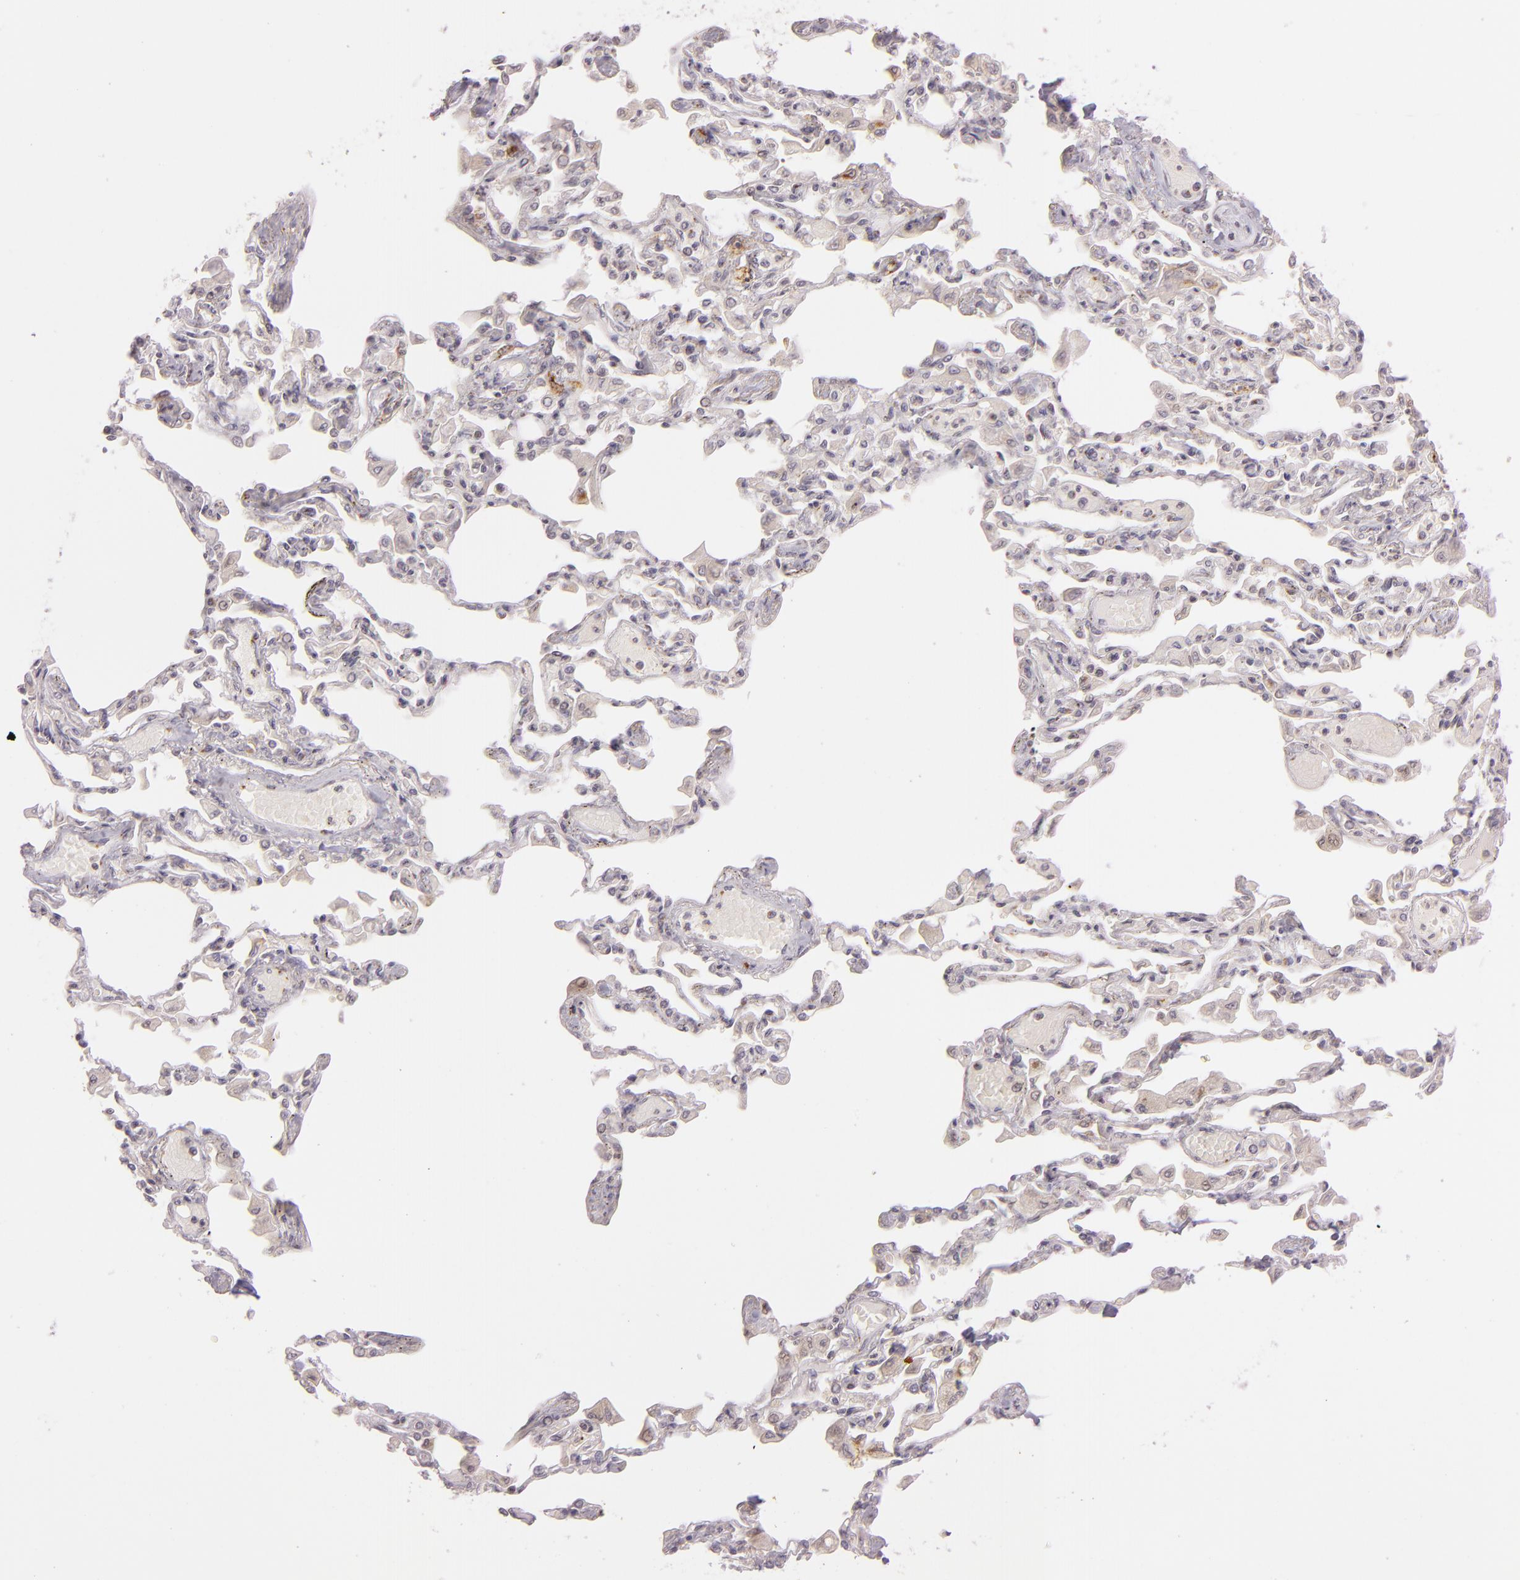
{"staining": {"intensity": "negative", "quantity": "none", "location": "none"}, "tissue": "adipose tissue", "cell_type": "Adipocytes", "image_type": "normal", "snomed": [{"axis": "morphology", "description": "Normal tissue, NOS"}, {"axis": "topography", "description": "Bronchus"}, {"axis": "topography", "description": "Lung"}], "caption": "This is an IHC histopathology image of normal human adipose tissue. There is no staining in adipocytes.", "gene": "LGMN", "patient": {"sex": "female", "age": 49}}